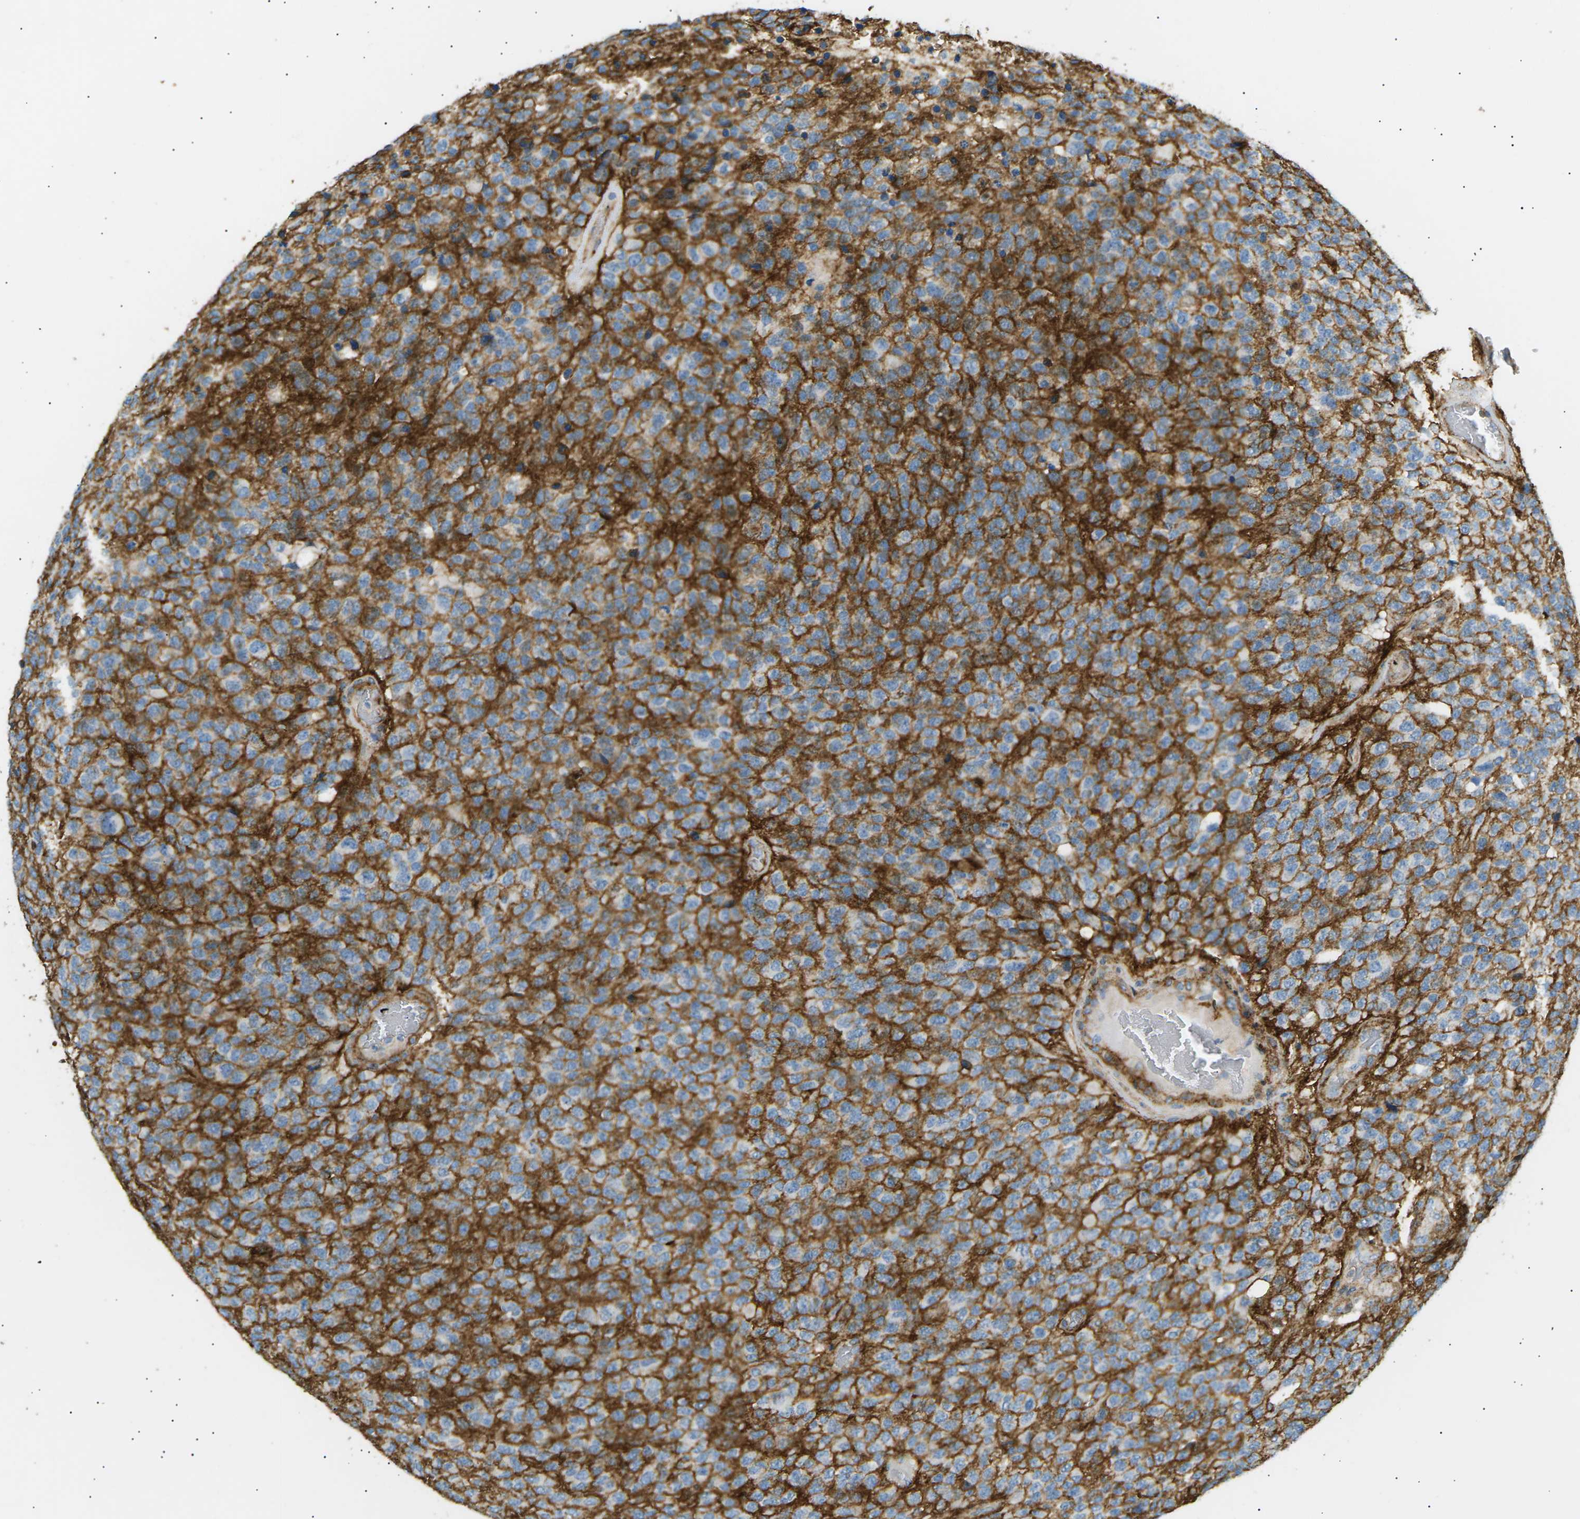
{"staining": {"intensity": "moderate", "quantity": ">75%", "location": "cytoplasmic/membranous"}, "tissue": "glioma", "cell_type": "Tumor cells", "image_type": "cancer", "snomed": [{"axis": "morphology", "description": "Glioma, malignant, High grade"}, {"axis": "topography", "description": "pancreas cauda"}], "caption": "Immunohistochemistry (IHC) of malignant high-grade glioma reveals medium levels of moderate cytoplasmic/membranous positivity in about >75% of tumor cells. The staining is performed using DAB brown chromogen to label protein expression. The nuclei are counter-stained blue using hematoxylin.", "gene": "ATP2B4", "patient": {"sex": "male", "age": 60}}